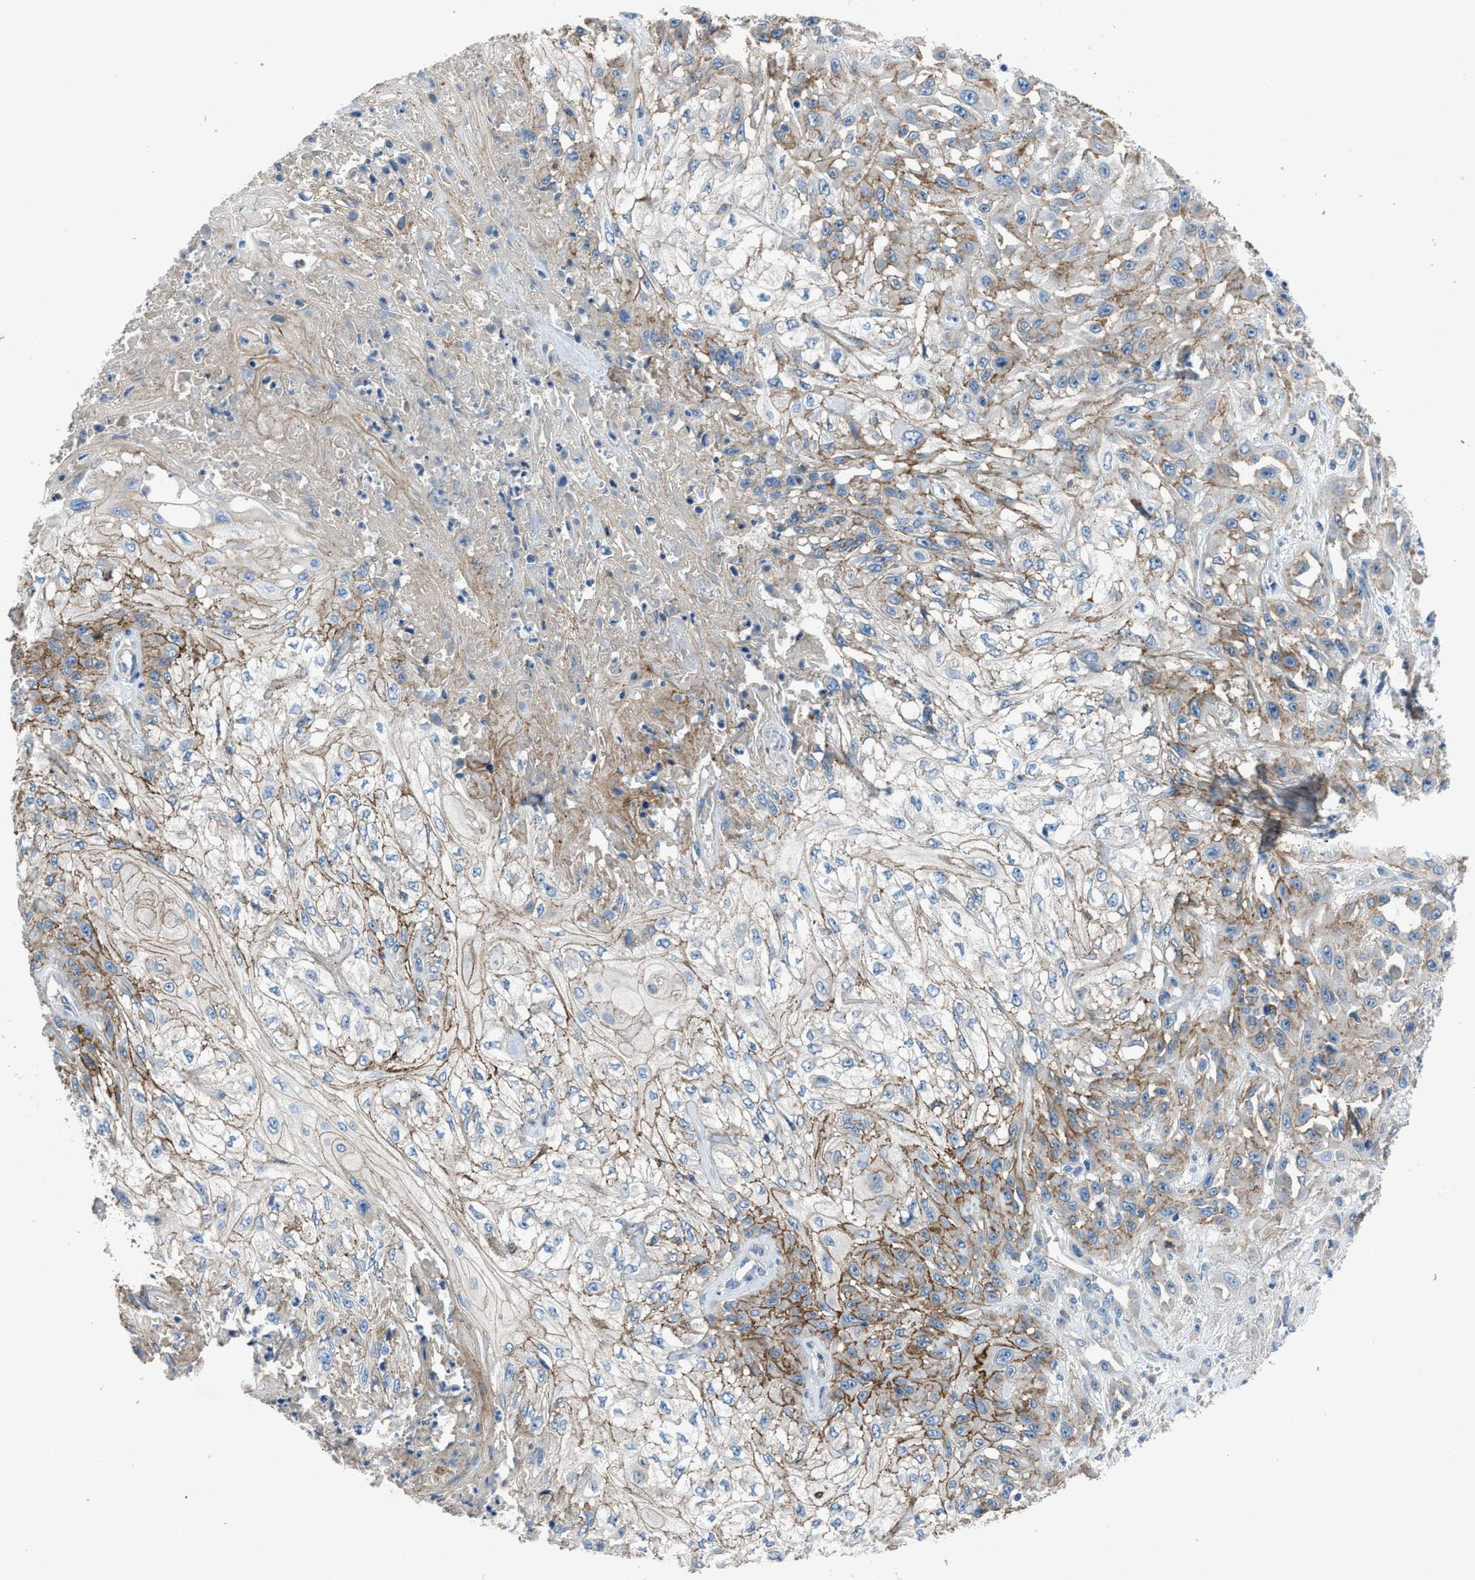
{"staining": {"intensity": "moderate", "quantity": "<25%", "location": "cytoplasmic/membranous"}, "tissue": "skin cancer", "cell_type": "Tumor cells", "image_type": "cancer", "snomed": [{"axis": "morphology", "description": "Squamous cell carcinoma, NOS"}, {"axis": "morphology", "description": "Squamous cell carcinoma, metastatic, NOS"}, {"axis": "topography", "description": "Skin"}, {"axis": "topography", "description": "Lymph node"}], "caption": "IHC micrograph of neoplastic tissue: human squamous cell carcinoma (skin) stained using immunohistochemistry (IHC) demonstrates low levels of moderate protein expression localized specifically in the cytoplasmic/membranous of tumor cells, appearing as a cytoplasmic/membranous brown color.", "gene": "PTGFRN", "patient": {"sex": "male", "age": 75}}